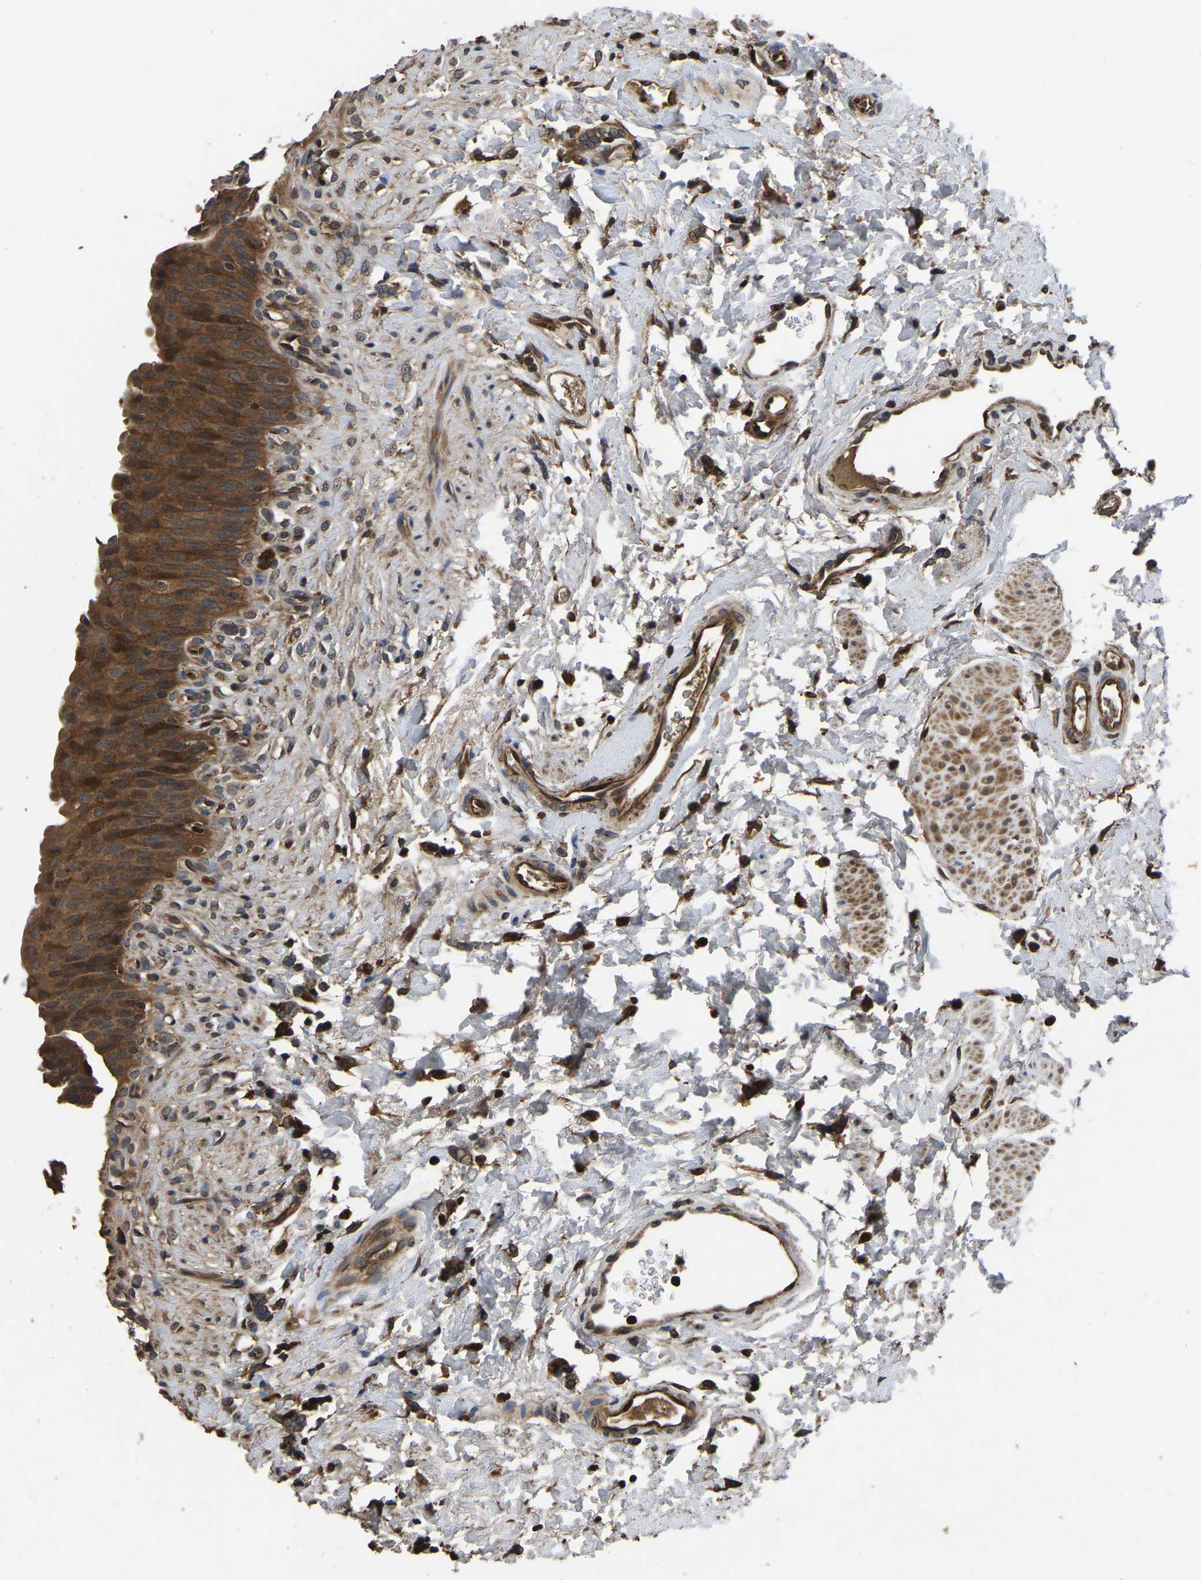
{"staining": {"intensity": "moderate", "quantity": ">75%", "location": "cytoplasmic/membranous"}, "tissue": "urinary bladder", "cell_type": "Urothelial cells", "image_type": "normal", "snomed": [{"axis": "morphology", "description": "Normal tissue, NOS"}, {"axis": "topography", "description": "Urinary bladder"}], "caption": "About >75% of urothelial cells in normal urinary bladder show moderate cytoplasmic/membranous protein positivity as visualized by brown immunohistochemical staining.", "gene": "CRYZL1", "patient": {"sex": "female", "age": 79}}